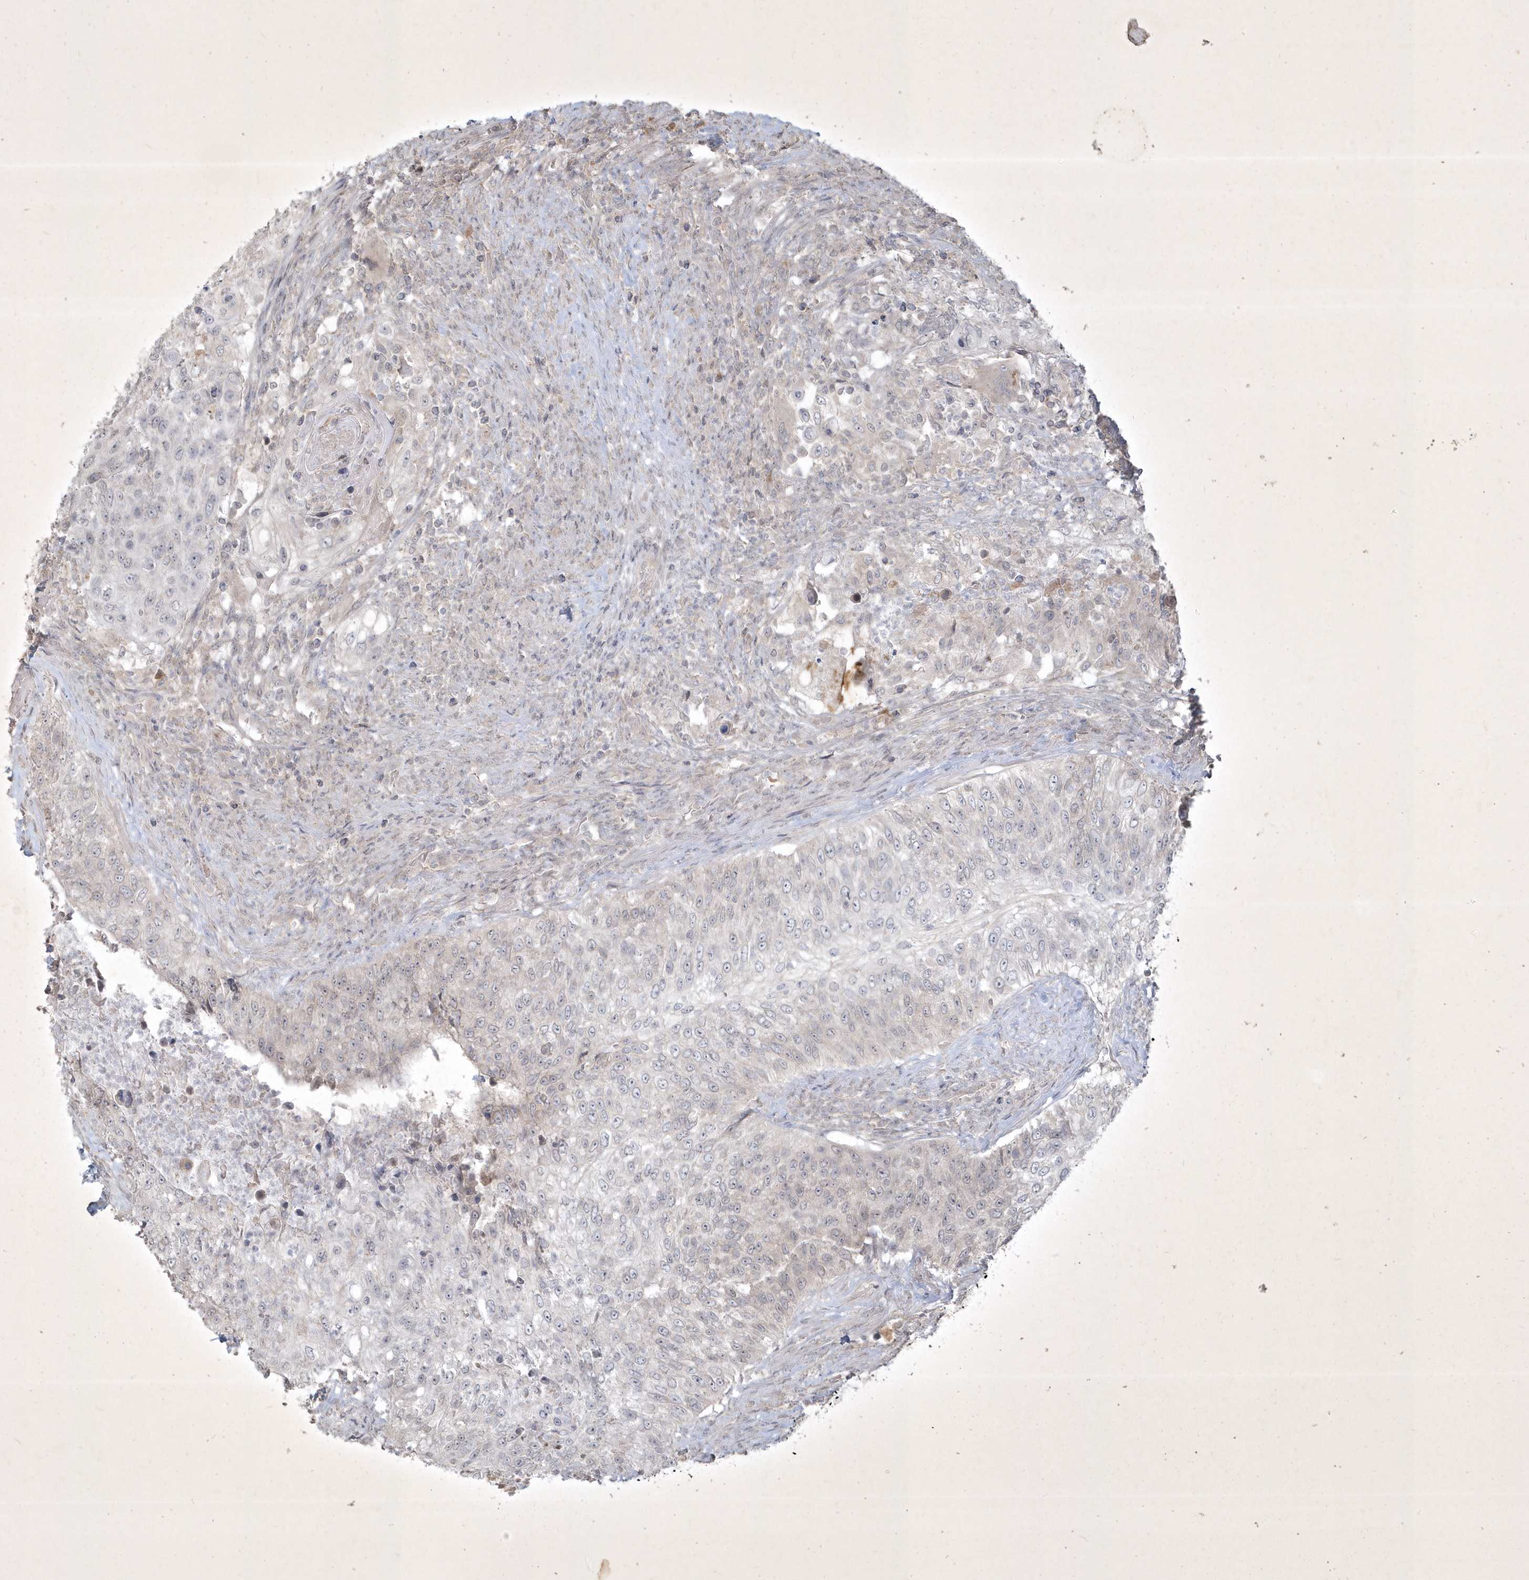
{"staining": {"intensity": "negative", "quantity": "none", "location": "none"}, "tissue": "urothelial cancer", "cell_type": "Tumor cells", "image_type": "cancer", "snomed": [{"axis": "morphology", "description": "Urothelial carcinoma, High grade"}, {"axis": "topography", "description": "Urinary bladder"}], "caption": "Immunohistochemistry (IHC) of urothelial cancer shows no positivity in tumor cells. The staining is performed using DAB brown chromogen with nuclei counter-stained in using hematoxylin.", "gene": "BOD1", "patient": {"sex": "female", "age": 60}}